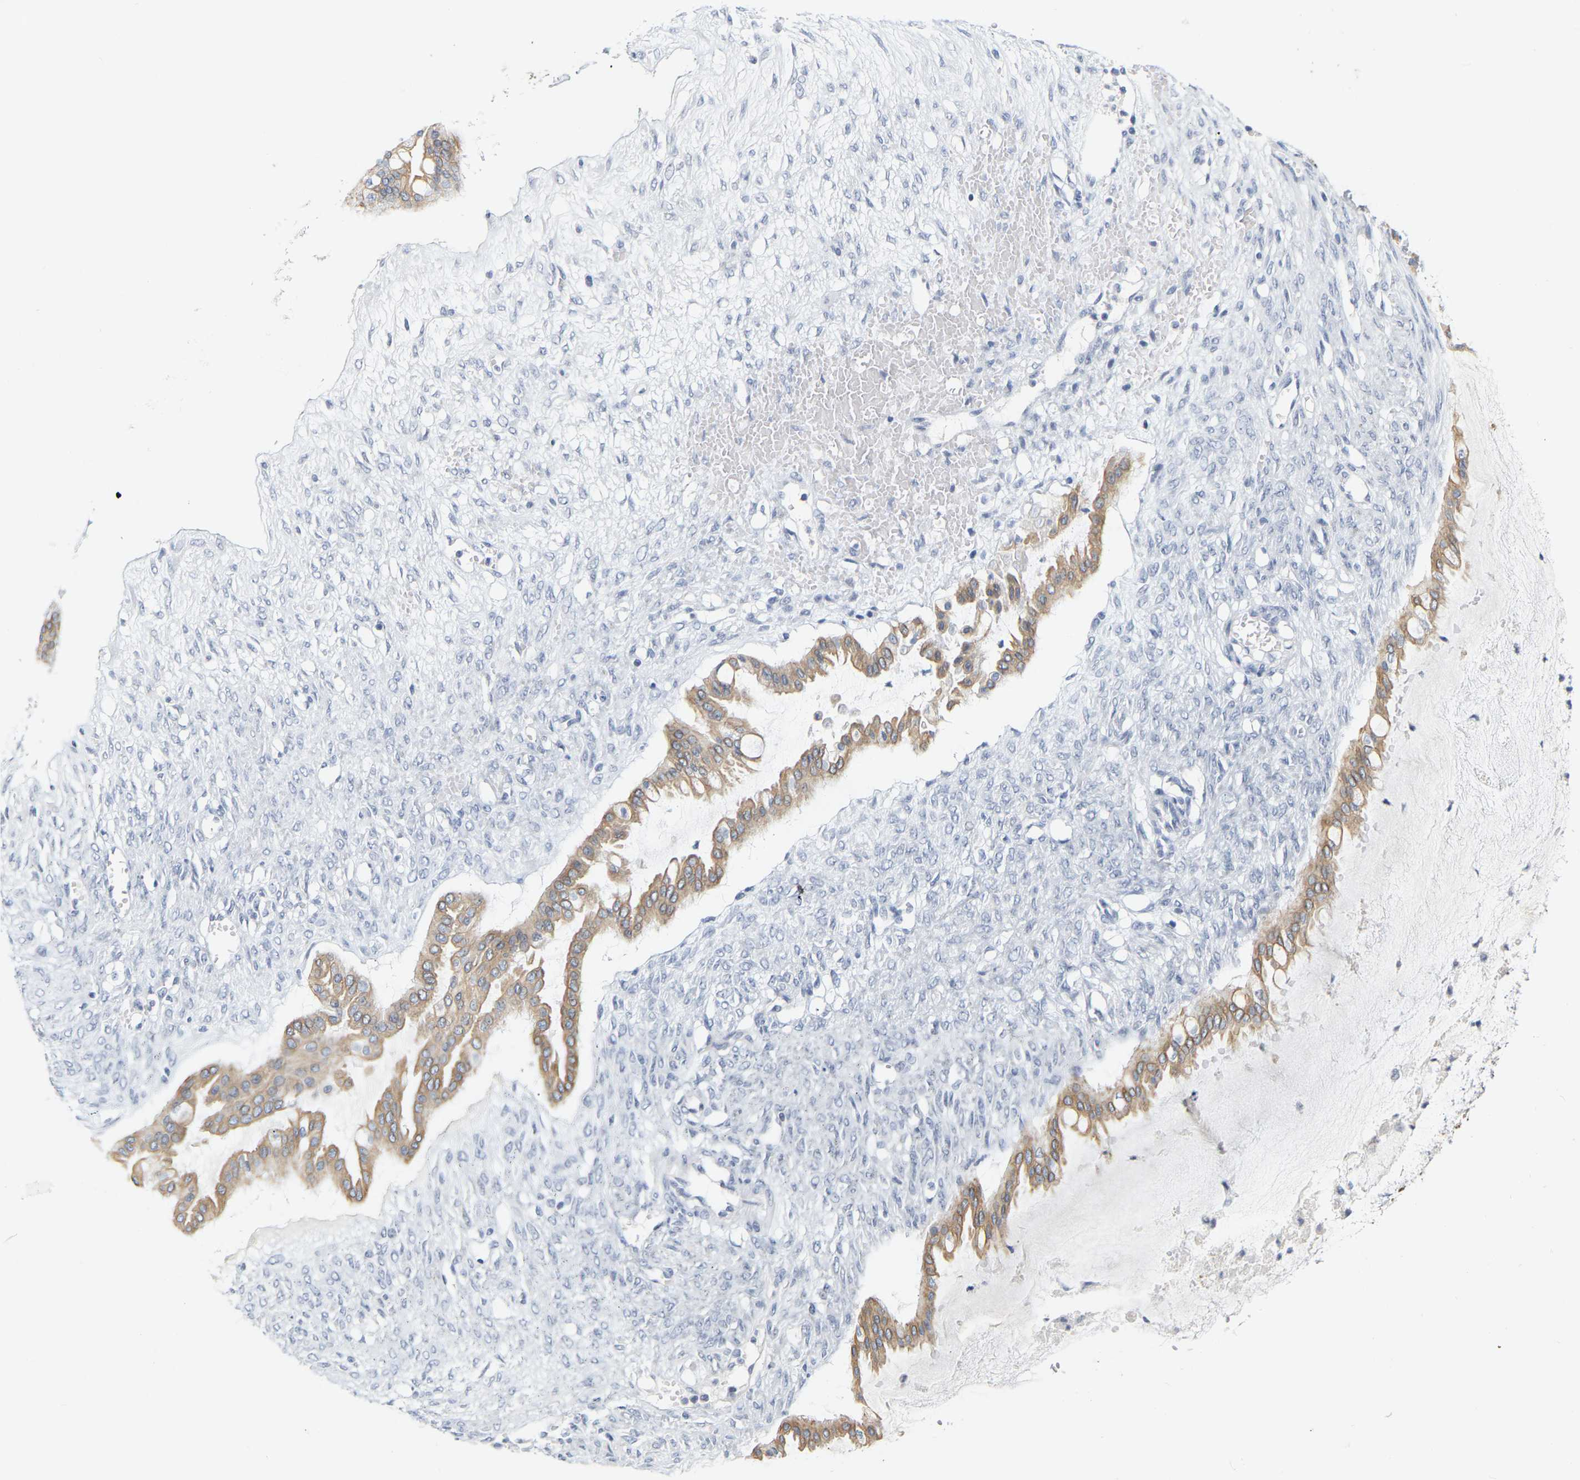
{"staining": {"intensity": "moderate", "quantity": ">75%", "location": "cytoplasmic/membranous"}, "tissue": "ovarian cancer", "cell_type": "Tumor cells", "image_type": "cancer", "snomed": [{"axis": "morphology", "description": "Cystadenocarcinoma, mucinous, NOS"}, {"axis": "topography", "description": "Ovary"}], "caption": "Protein positivity by immunohistochemistry (IHC) shows moderate cytoplasmic/membranous expression in approximately >75% of tumor cells in ovarian cancer (mucinous cystadenocarcinoma). (Brightfield microscopy of DAB IHC at high magnification).", "gene": "KRT76", "patient": {"sex": "female", "age": 73}}